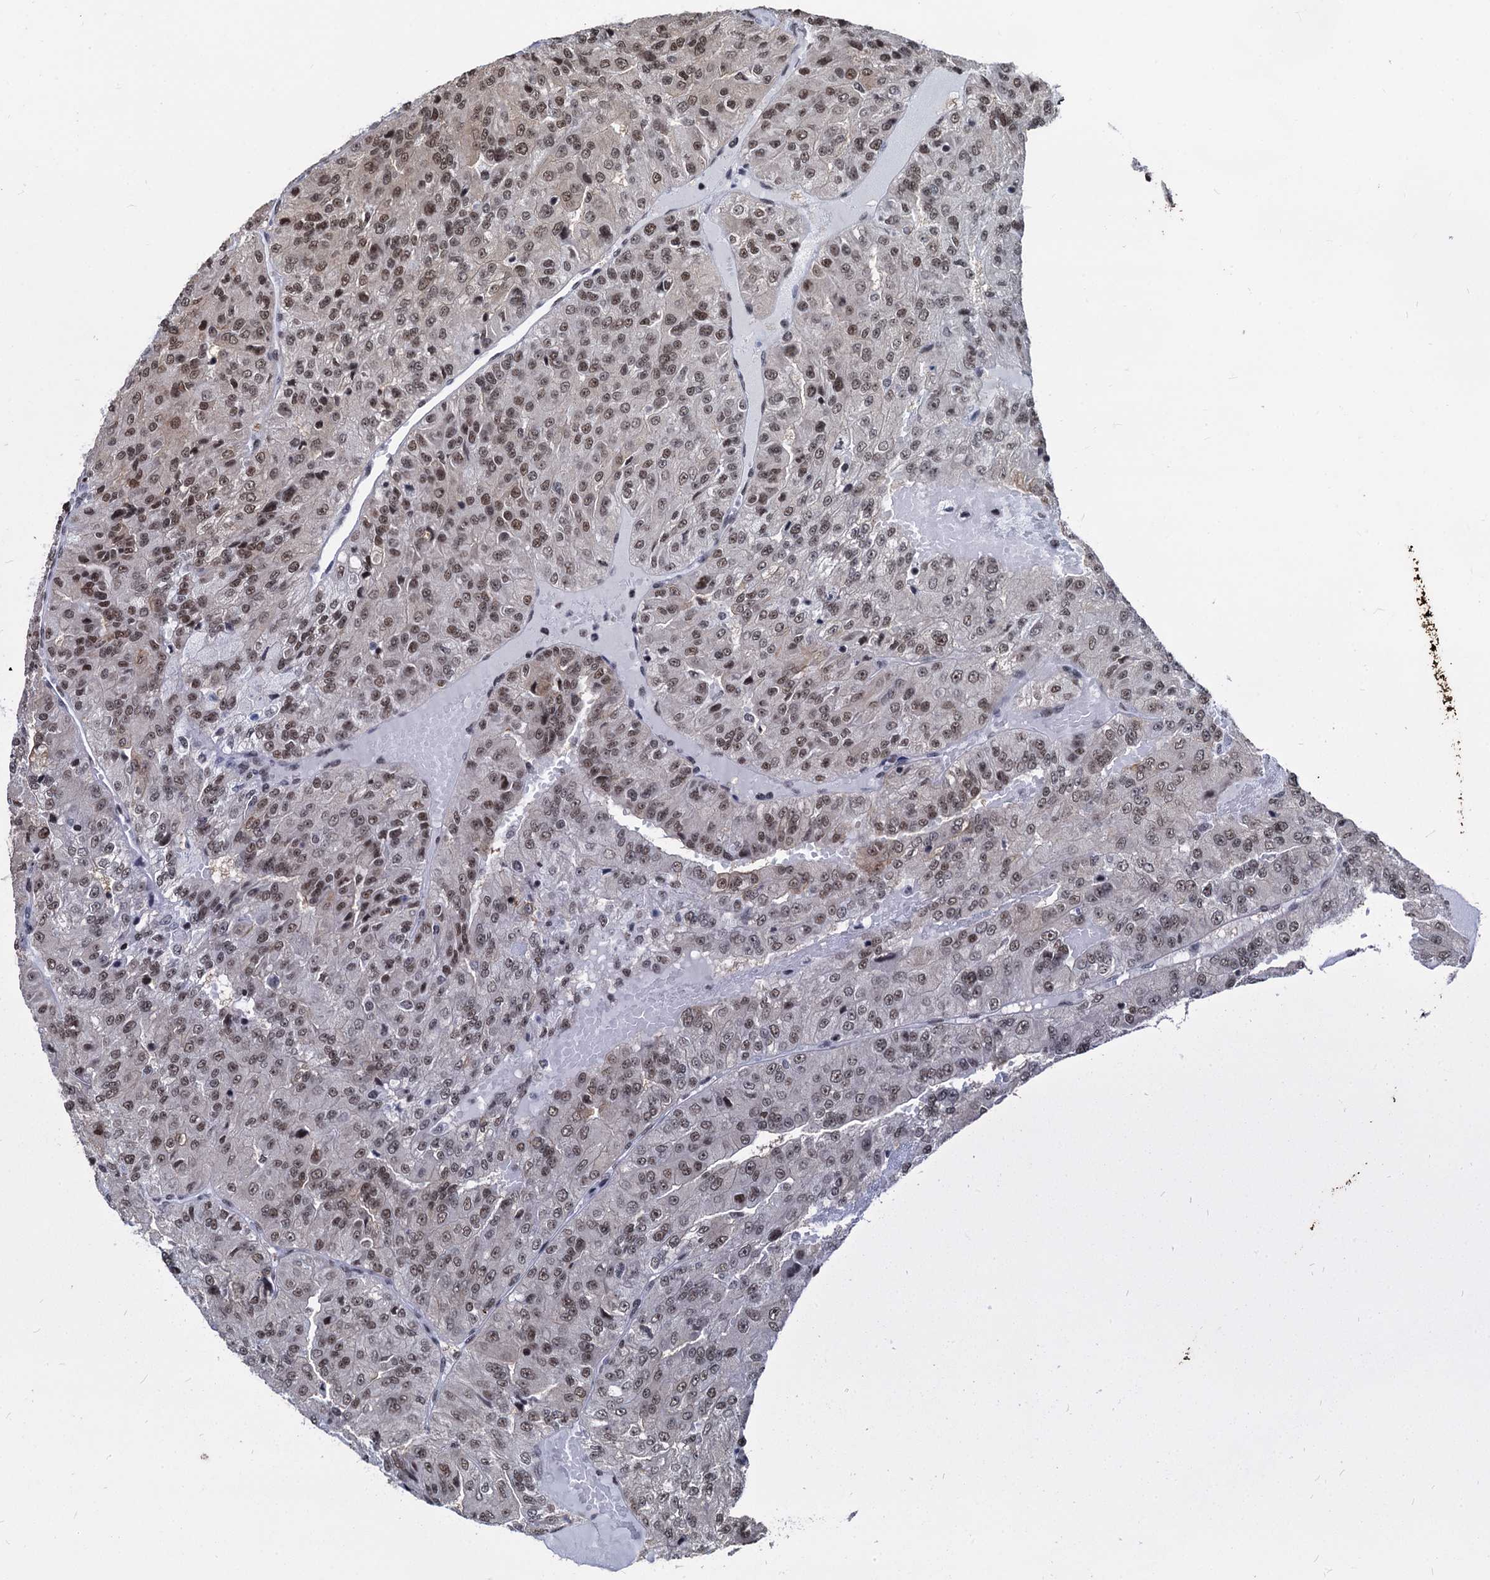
{"staining": {"intensity": "moderate", "quantity": ">75%", "location": "nuclear"}, "tissue": "renal cancer", "cell_type": "Tumor cells", "image_type": "cancer", "snomed": [{"axis": "morphology", "description": "Adenocarcinoma, NOS"}, {"axis": "topography", "description": "Kidney"}], "caption": "Immunohistochemistry photomicrograph of neoplastic tissue: renal cancer stained using IHC reveals medium levels of moderate protein expression localized specifically in the nuclear of tumor cells, appearing as a nuclear brown color.", "gene": "DDX23", "patient": {"sex": "female", "age": 63}}